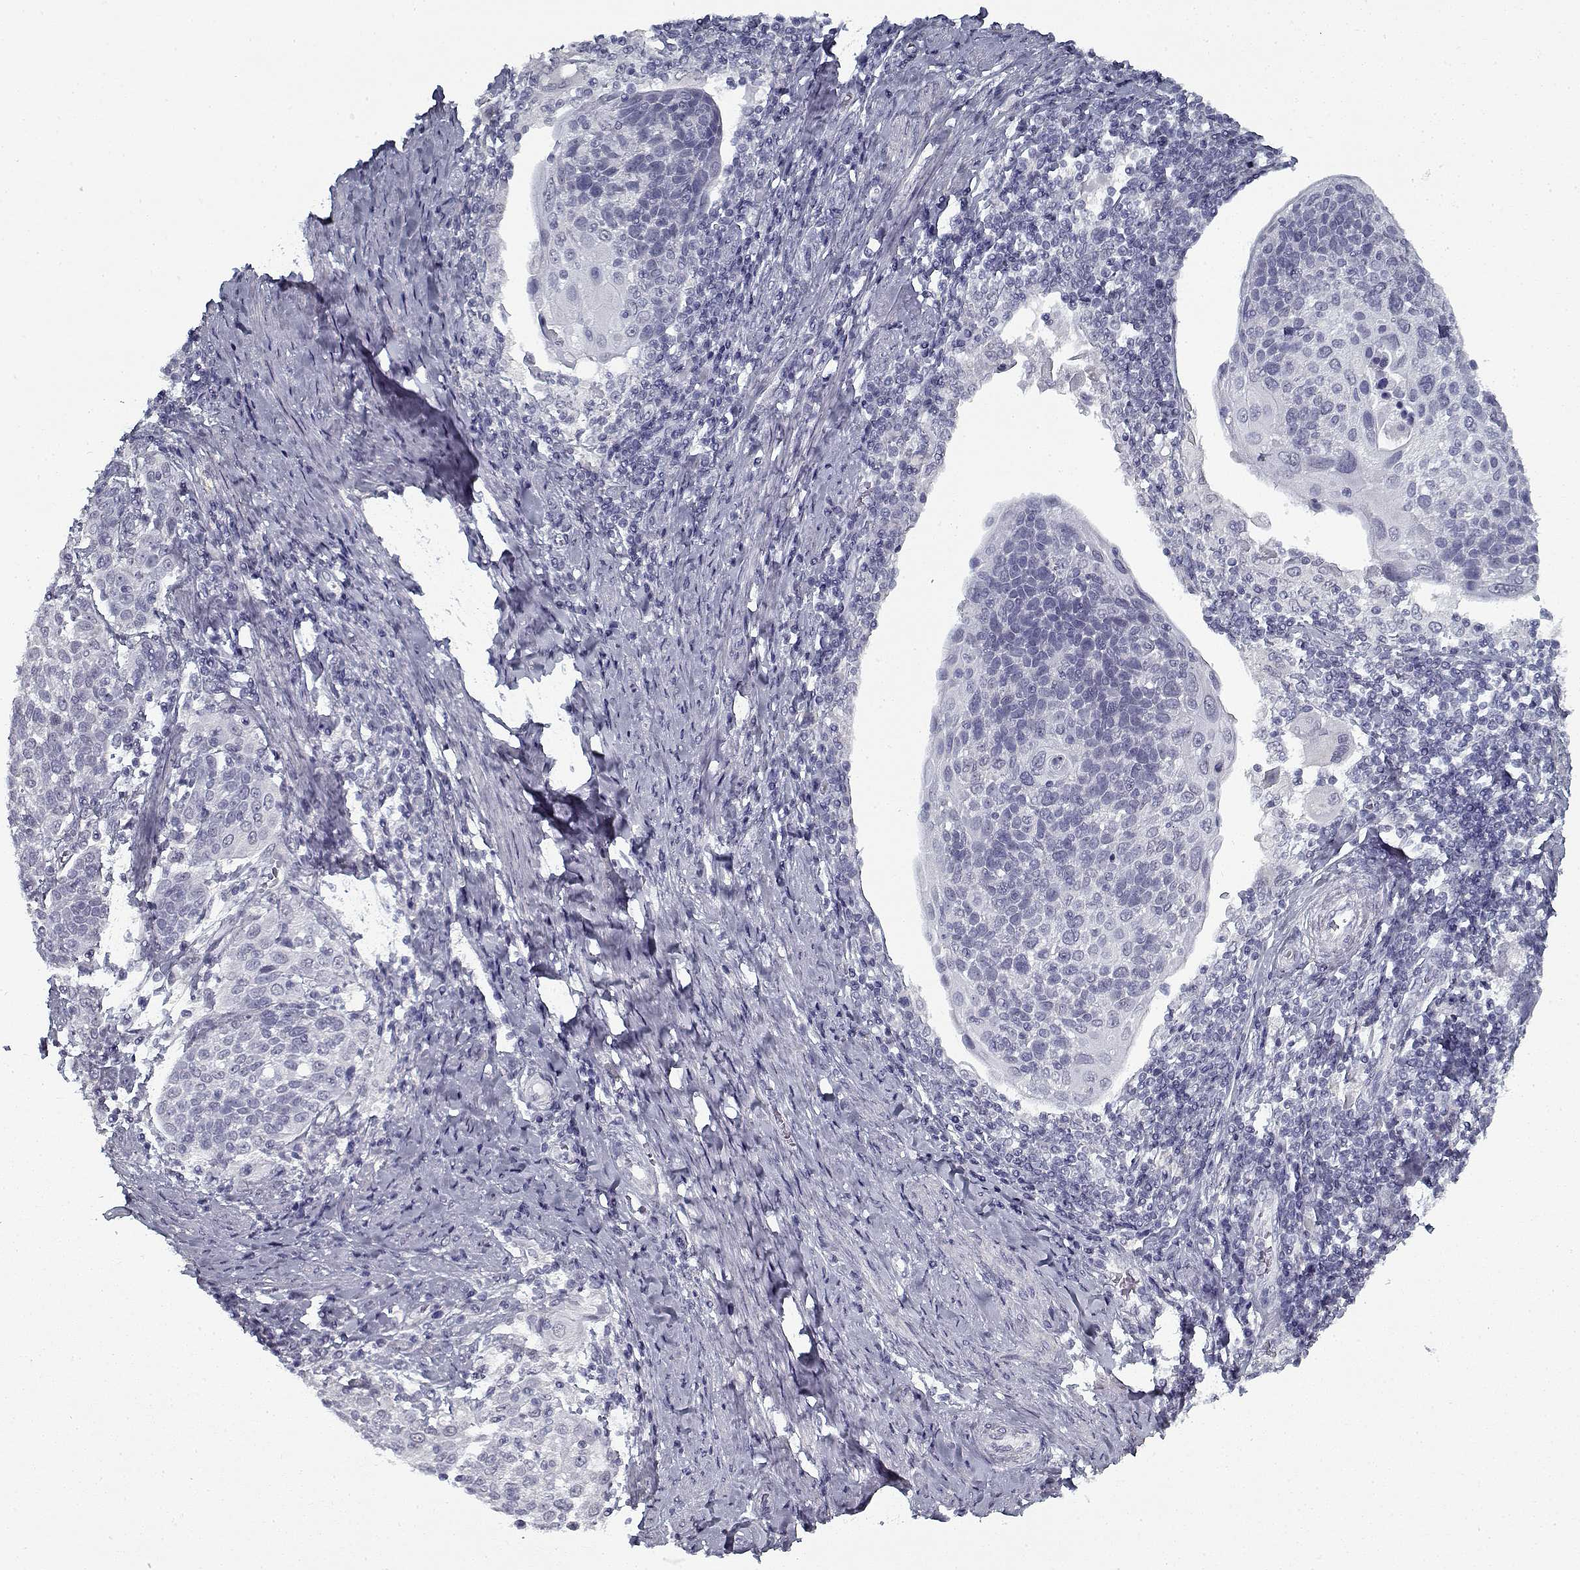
{"staining": {"intensity": "negative", "quantity": "none", "location": "none"}, "tissue": "cervical cancer", "cell_type": "Tumor cells", "image_type": "cancer", "snomed": [{"axis": "morphology", "description": "Squamous cell carcinoma, NOS"}, {"axis": "topography", "description": "Cervix"}], "caption": "This histopathology image is of cervical squamous cell carcinoma stained with immunohistochemistry to label a protein in brown with the nuclei are counter-stained blue. There is no positivity in tumor cells. The staining is performed using DAB brown chromogen with nuclei counter-stained in using hematoxylin.", "gene": "RNF32", "patient": {"sex": "female", "age": 61}}